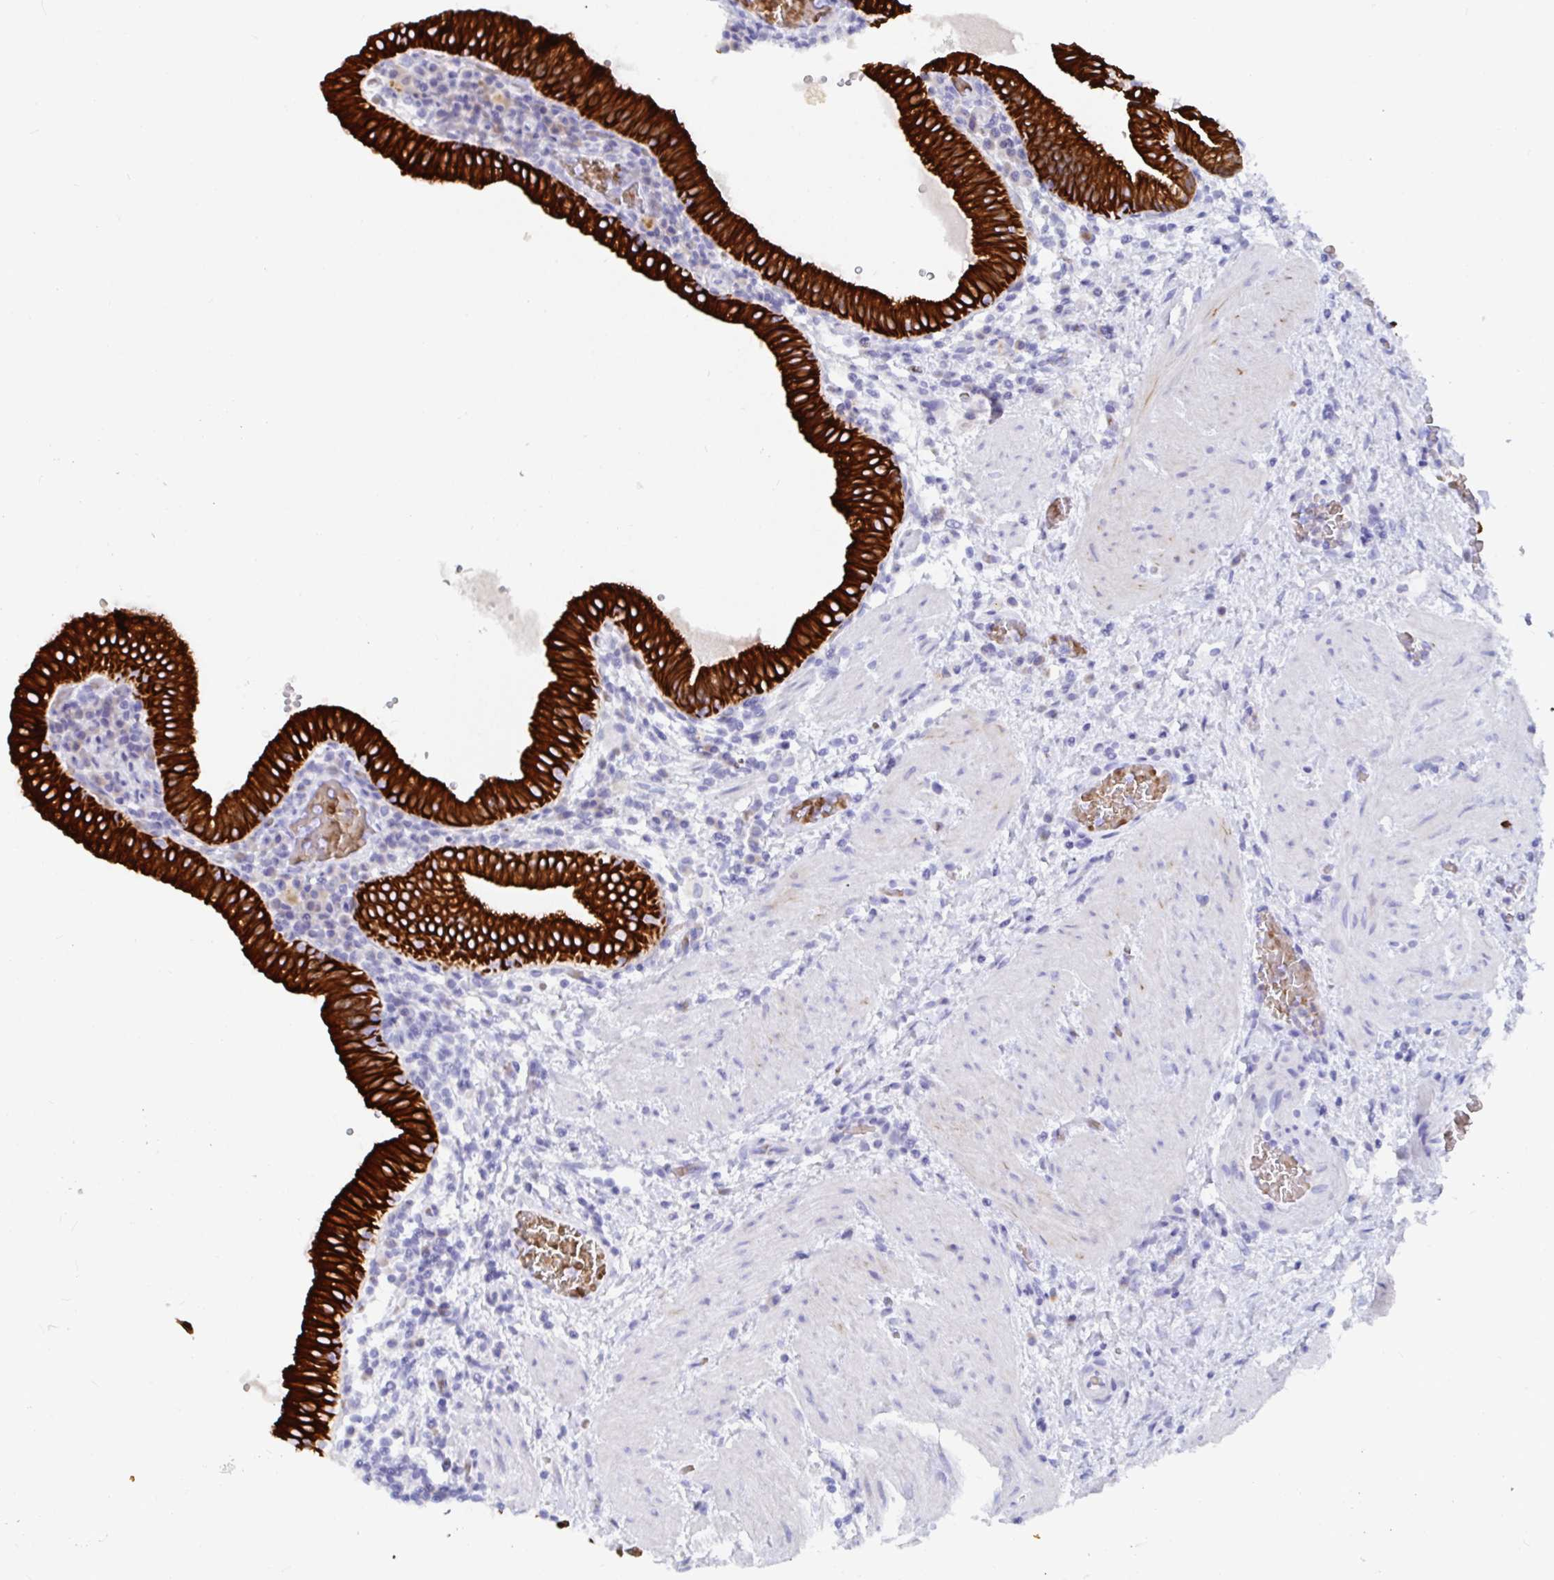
{"staining": {"intensity": "strong", "quantity": ">75%", "location": "cytoplasmic/membranous"}, "tissue": "gallbladder", "cell_type": "Glandular cells", "image_type": "normal", "snomed": [{"axis": "morphology", "description": "Normal tissue, NOS"}, {"axis": "topography", "description": "Gallbladder"}], "caption": "IHC micrograph of benign gallbladder stained for a protein (brown), which reveals high levels of strong cytoplasmic/membranous expression in about >75% of glandular cells.", "gene": "CLDN8", "patient": {"sex": "male", "age": 26}}